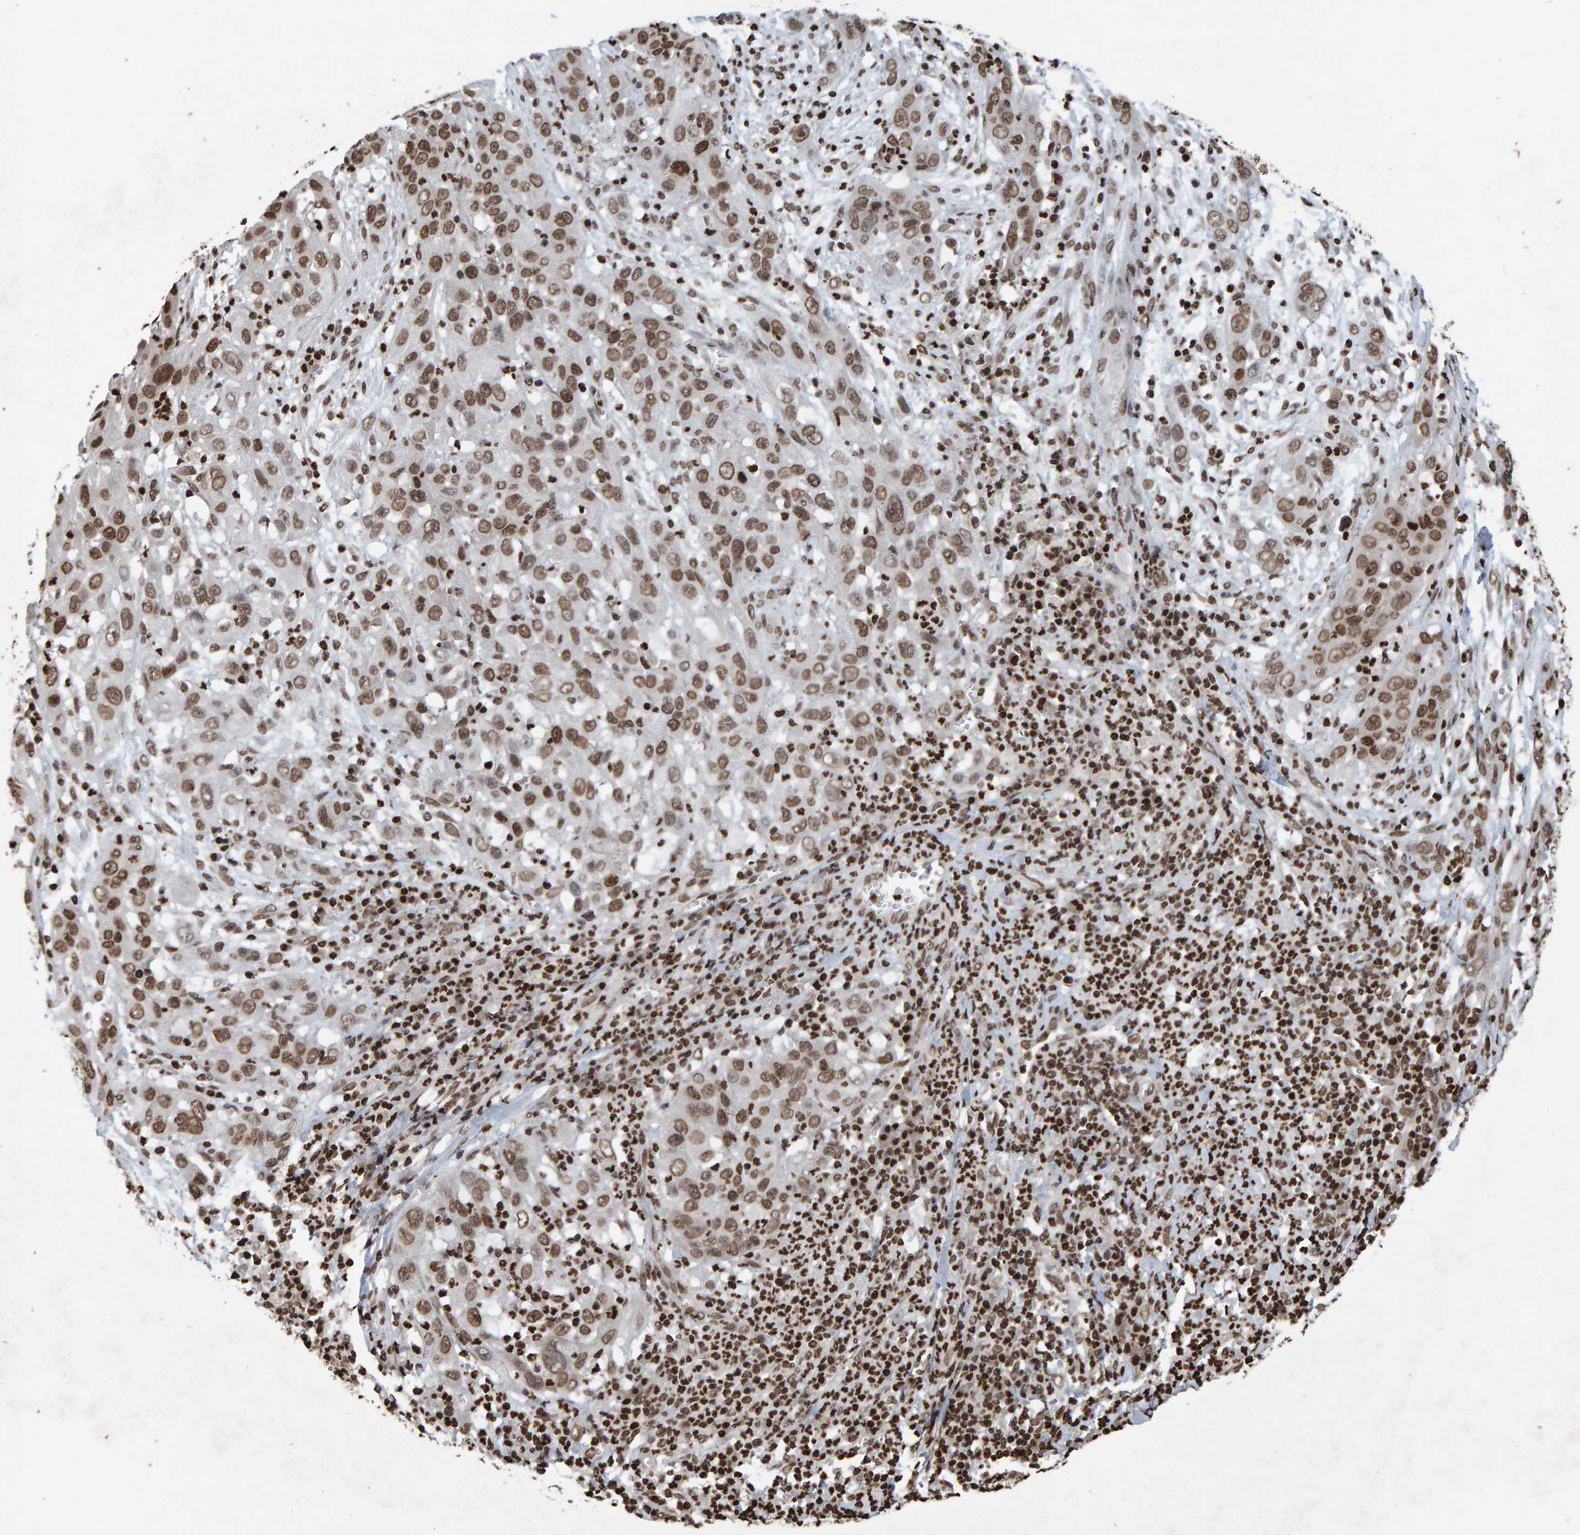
{"staining": {"intensity": "moderate", "quantity": ">75%", "location": "nuclear"}, "tissue": "cervical cancer", "cell_type": "Tumor cells", "image_type": "cancer", "snomed": [{"axis": "morphology", "description": "Squamous cell carcinoma, NOS"}, {"axis": "topography", "description": "Cervix"}], "caption": "Immunohistochemical staining of cervical cancer (squamous cell carcinoma) exhibits medium levels of moderate nuclear protein staining in approximately >75% of tumor cells.", "gene": "H2AZ1", "patient": {"sex": "female", "age": 32}}